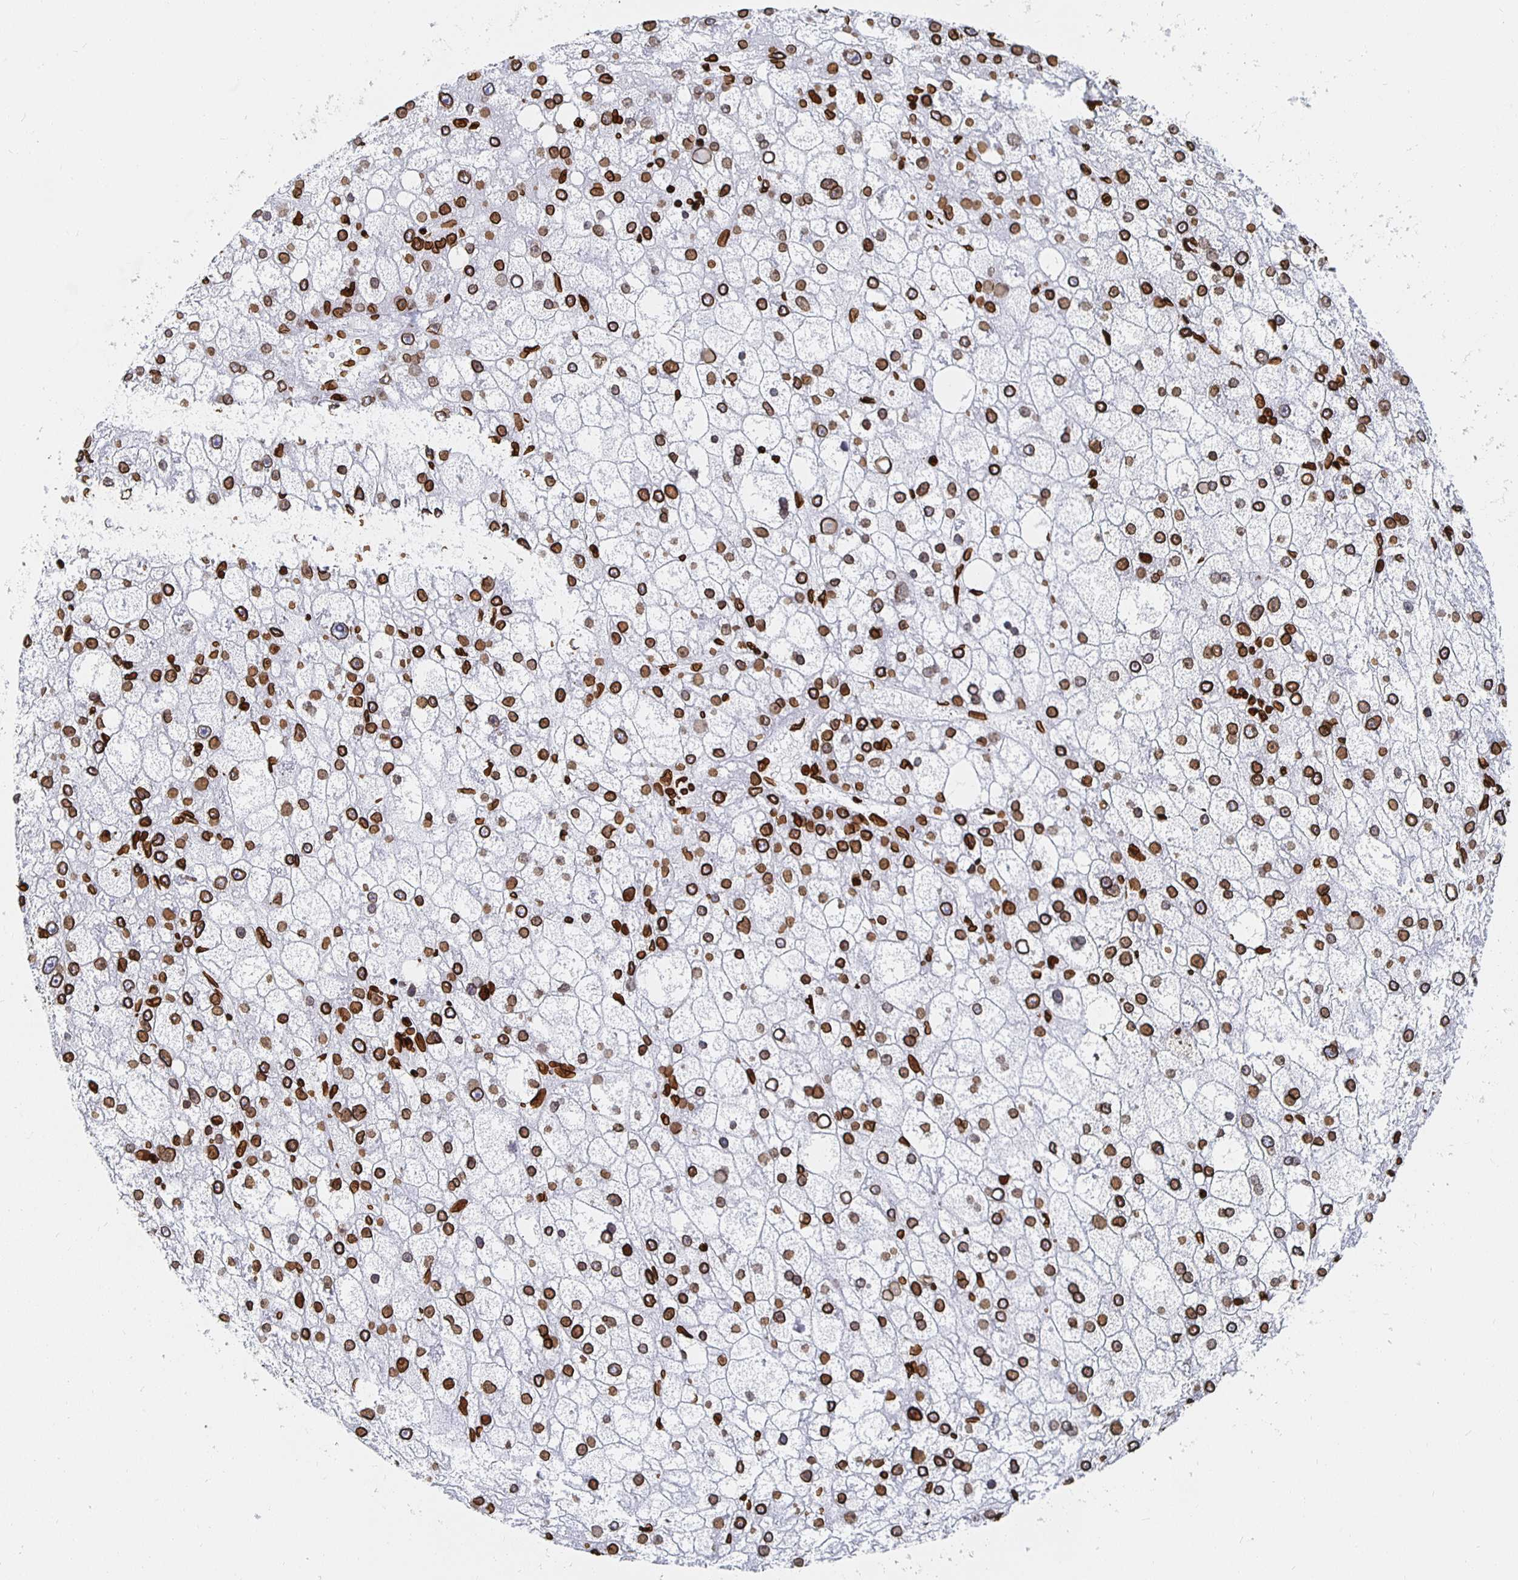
{"staining": {"intensity": "strong", "quantity": ">75%", "location": "cytoplasmic/membranous,nuclear"}, "tissue": "liver cancer", "cell_type": "Tumor cells", "image_type": "cancer", "snomed": [{"axis": "morphology", "description": "Carcinoma, Hepatocellular, NOS"}, {"axis": "topography", "description": "Liver"}], "caption": "Protein expression analysis of human liver hepatocellular carcinoma reveals strong cytoplasmic/membranous and nuclear positivity in approximately >75% of tumor cells. Ihc stains the protein of interest in brown and the nuclei are stained blue.", "gene": "LMNB1", "patient": {"sex": "male", "age": 67}}